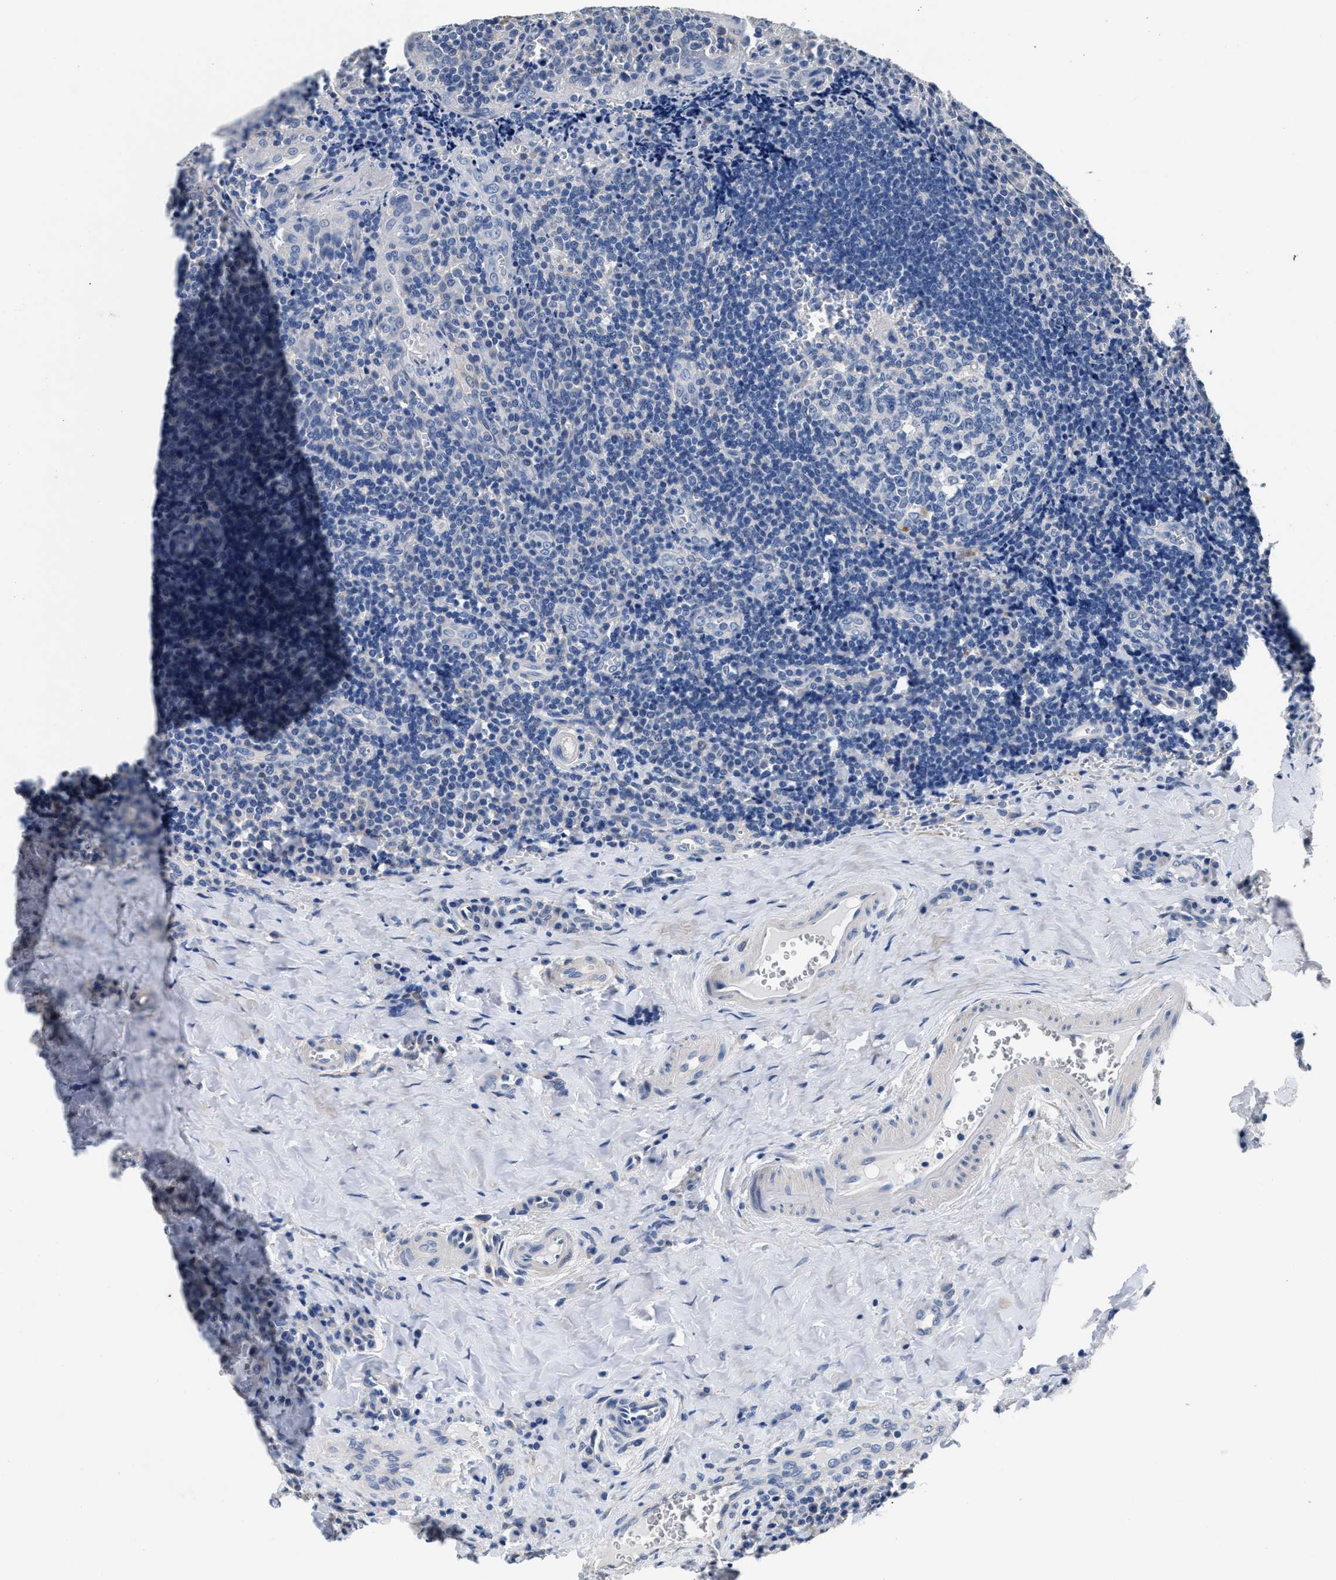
{"staining": {"intensity": "negative", "quantity": "none", "location": "none"}, "tissue": "tonsil", "cell_type": "Germinal center cells", "image_type": "normal", "snomed": [{"axis": "morphology", "description": "Normal tissue, NOS"}, {"axis": "morphology", "description": "Inflammation, NOS"}, {"axis": "topography", "description": "Tonsil"}], "caption": "Germinal center cells show no significant staining in unremarkable tonsil. The staining is performed using DAB brown chromogen with nuclei counter-stained in using hematoxylin.", "gene": "GSTM1", "patient": {"sex": "female", "age": 31}}